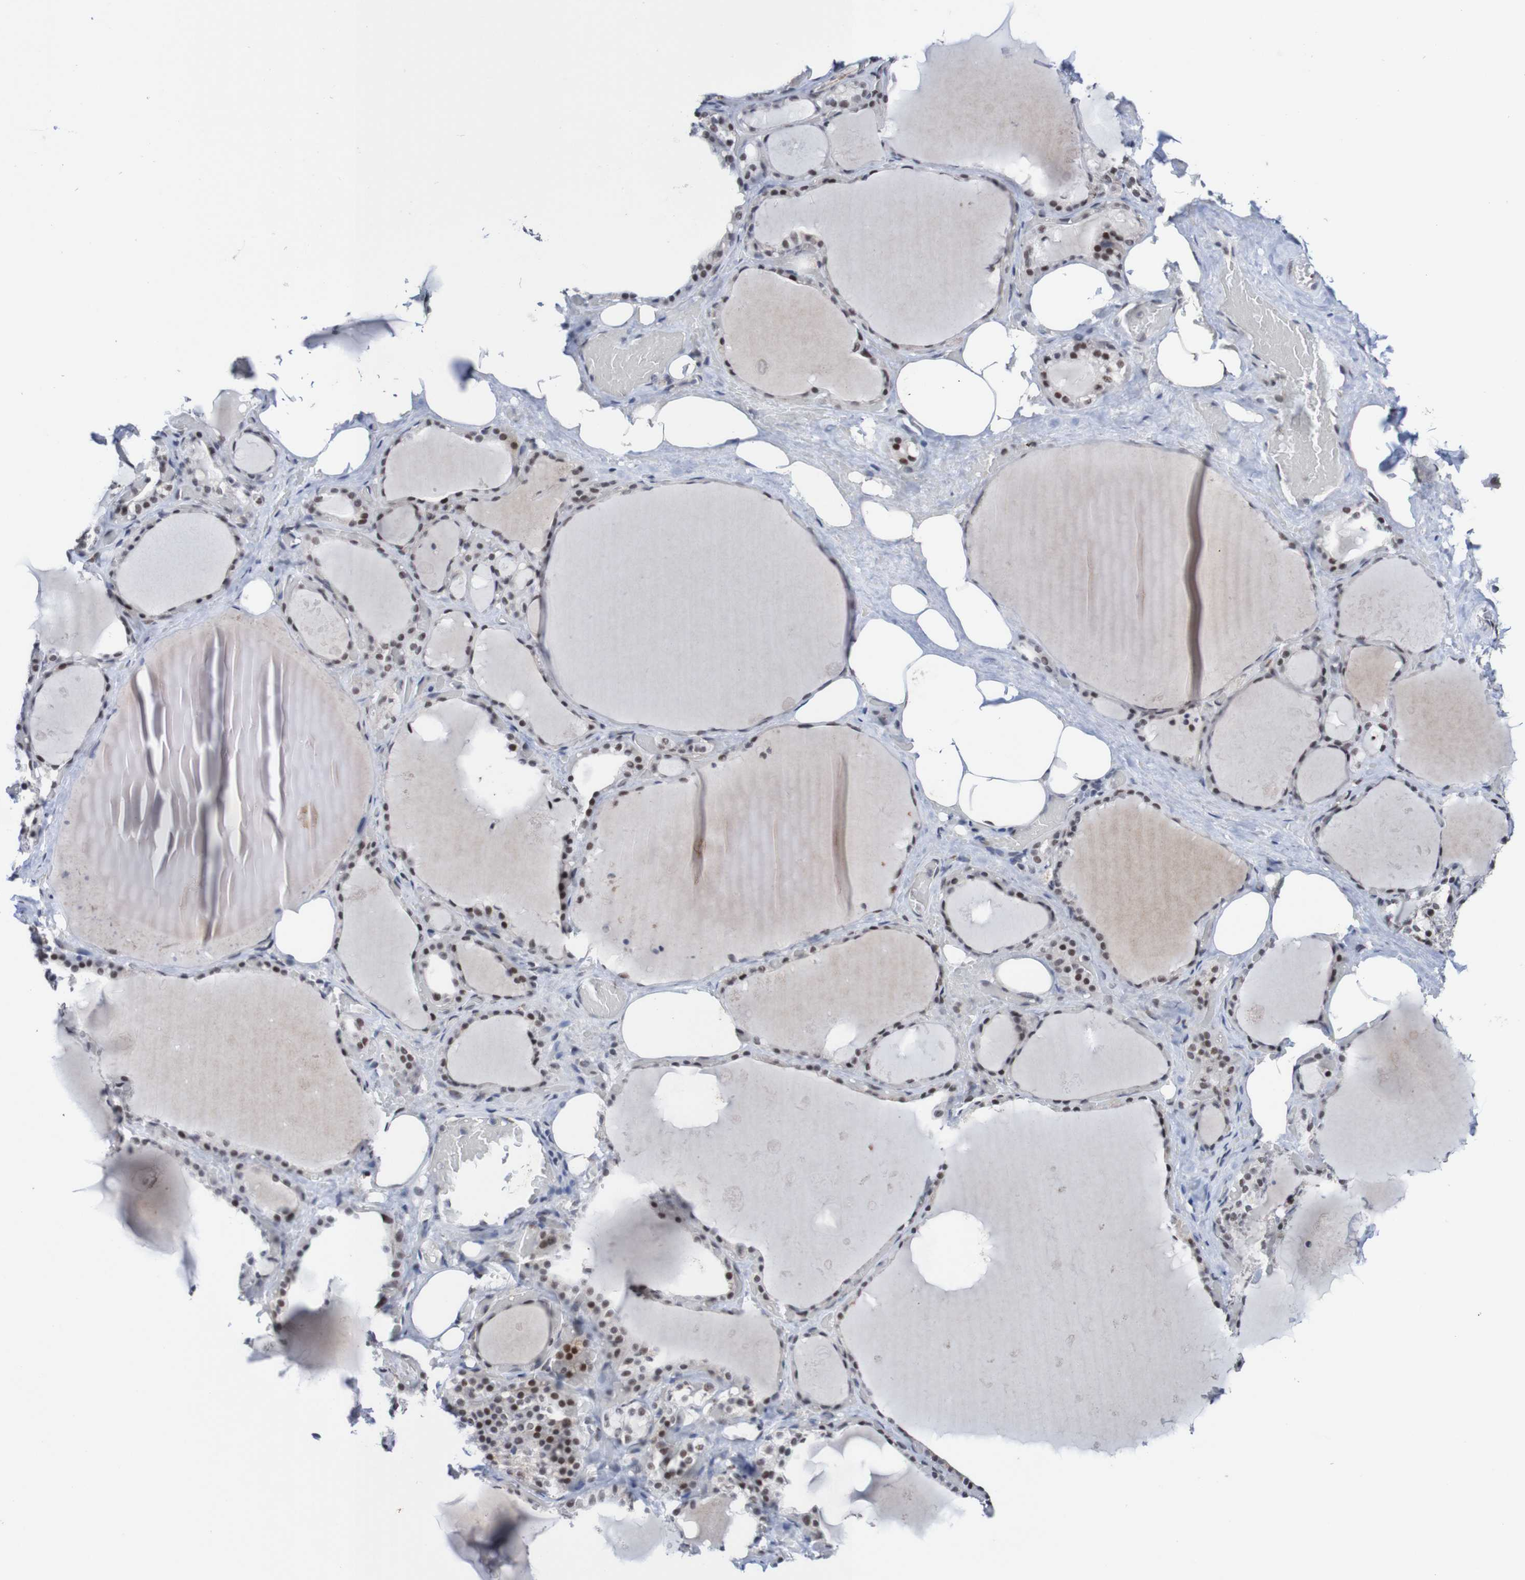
{"staining": {"intensity": "moderate", "quantity": "25%-75%", "location": "nuclear"}, "tissue": "thyroid gland", "cell_type": "Glandular cells", "image_type": "normal", "snomed": [{"axis": "morphology", "description": "Normal tissue, NOS"}, {"axis": "topography", "description": "Thyroid gland"}], "caption": "Protein positivity by IHC demonstrates moderate nuclear expression in approximately 25%-75% of glandular cells in benign thyroid gland. (DAB IHC, brown staining for protein, blue staining for nuclei).", "gene": "CDC5L", "patient": {"sex": "male", "age": 61}}